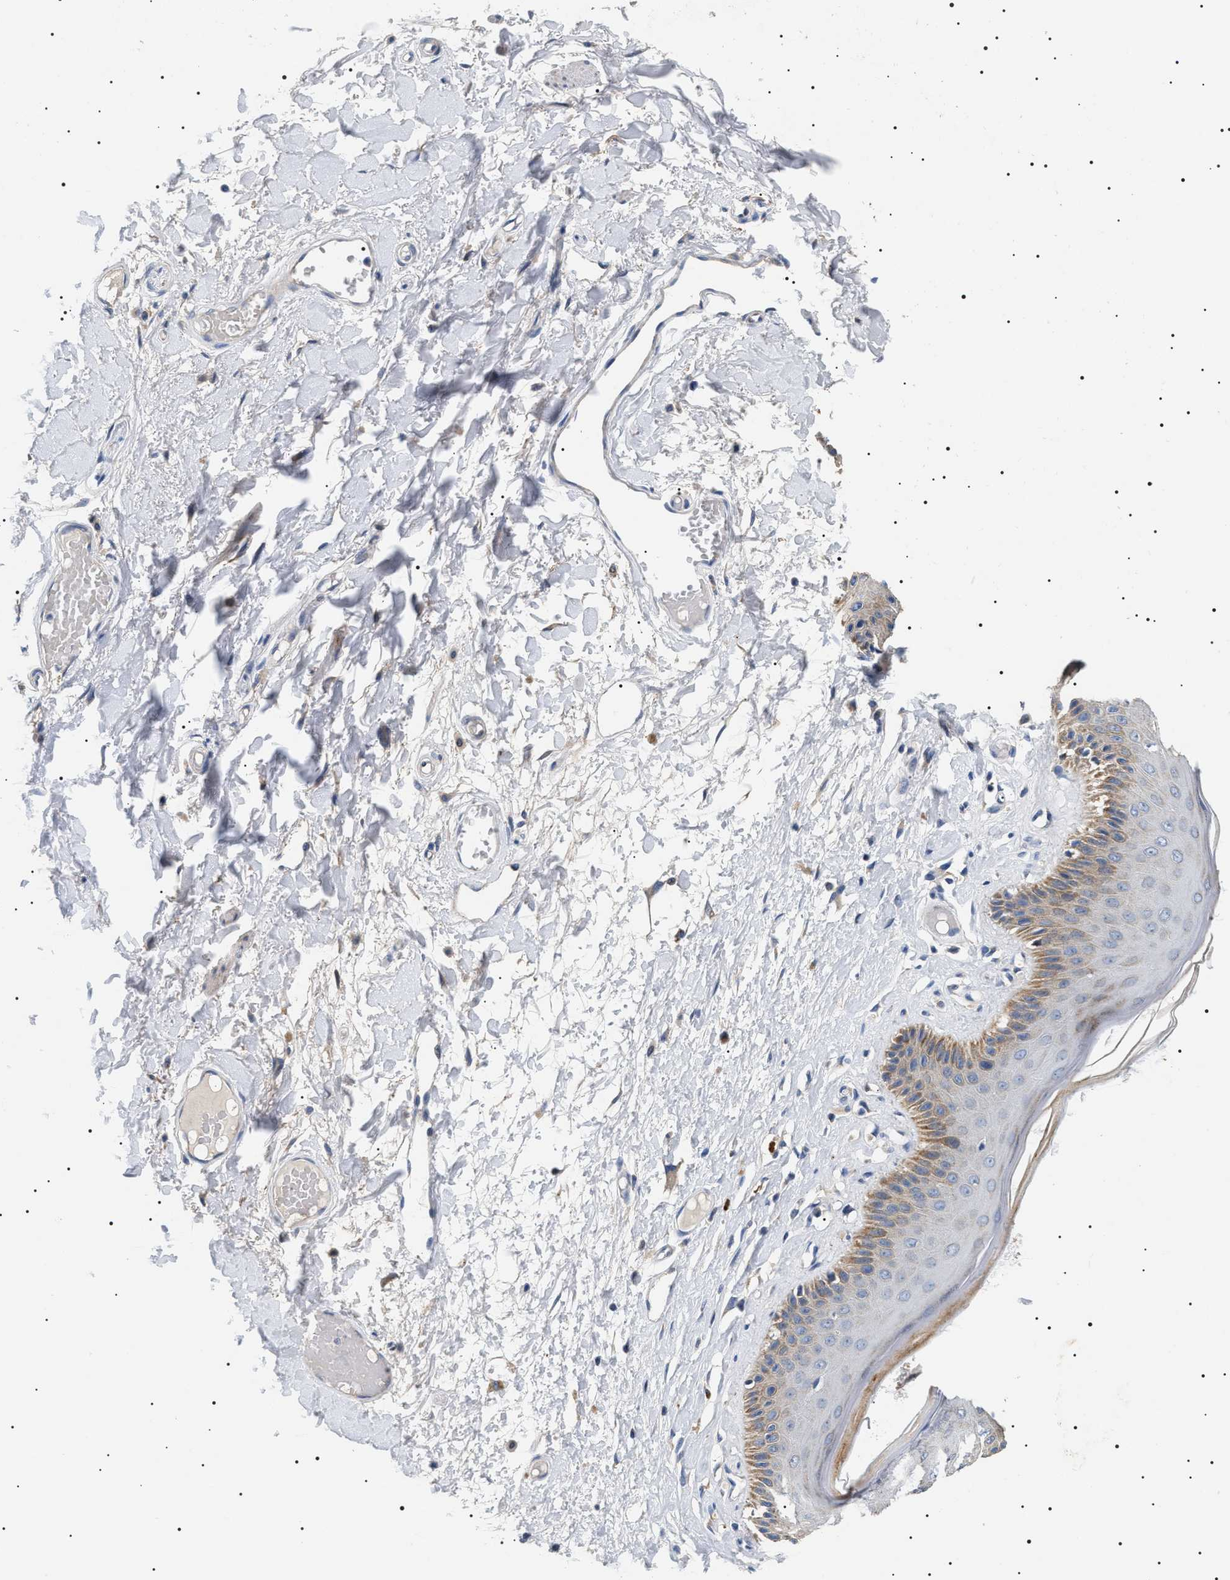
{"staining": {"intensity": "moderate", "quantity": "<25%", "location": "cytoplasmic/membranous"}, "tissue": "skin", "cell_type": "Epidermal cells", "image_type": "normal", "snomed": [{"axis": "morphology", "description": "Normal tissue, NOS"}, {"axis": "topography", "description": "Vulva"}], "caption": "Skin stained with a brown dye reveals moderate cytoplasmic/membranous positive expression in approximately <25% of epidermal cells.", "gene": "TMEM222", "patient": {"sex": "female", "age": 73}}